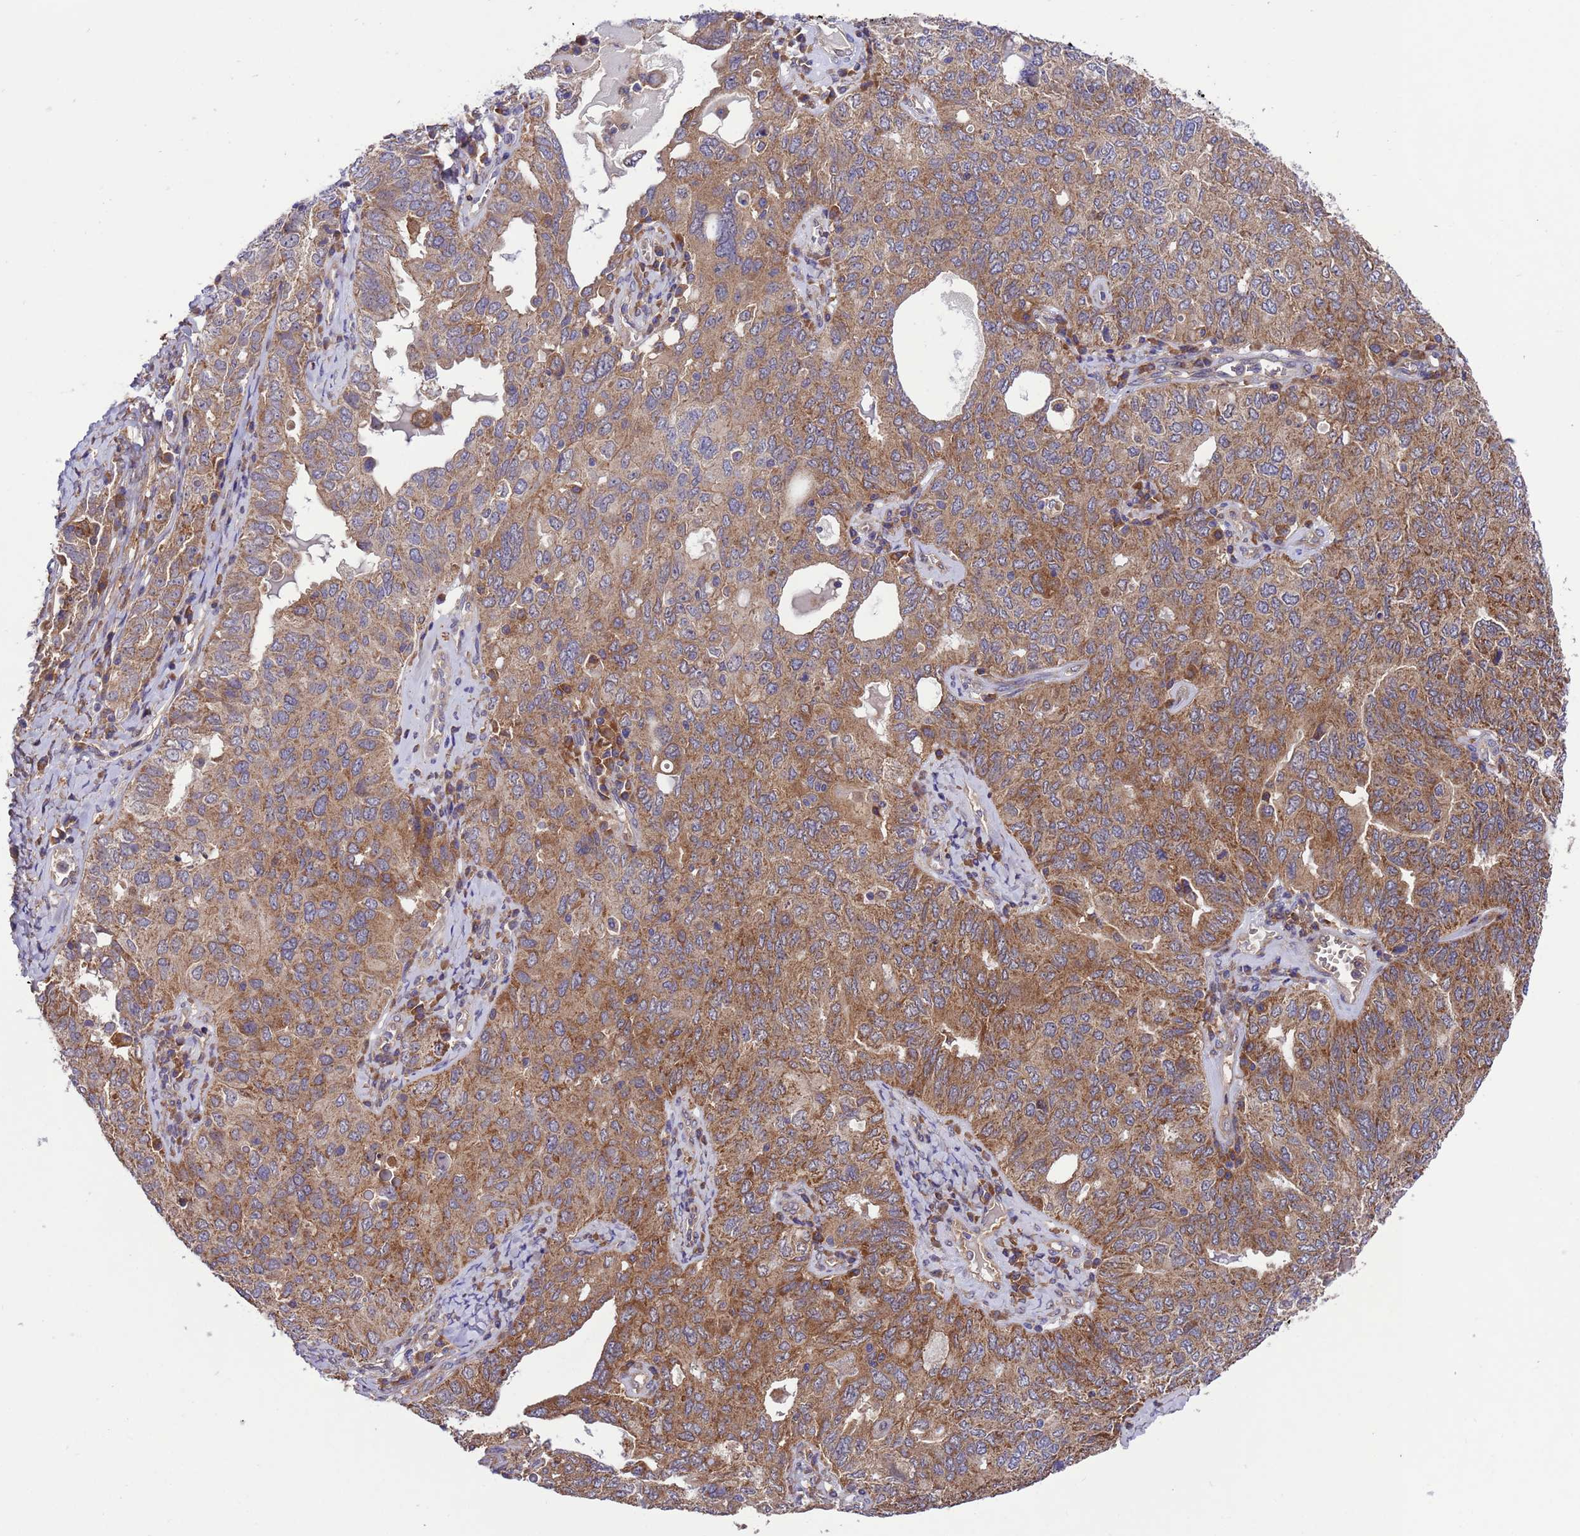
{"staining": {"intensity": "moderate", "quantity": ">75%", "location": "cytoplasmic/membranous"}, "tissue": "ovarian cancer", "cell_type": "Tumor cells", "image_type": "cancer", "snomed": [{"axis": "morphology", "description": "Carcinoma, endometroid"}, {"axis": "topography", "description": "Ovary"}], "caption": "A medium amount of moderate cytoplasmic/membranous staining is seen in about >75% of tumor cells in ovarian cancer (endometroid carcinoma) tissue.", "gene": "ARHGAP12", "patient": {"sex": "female", "age": 62}}